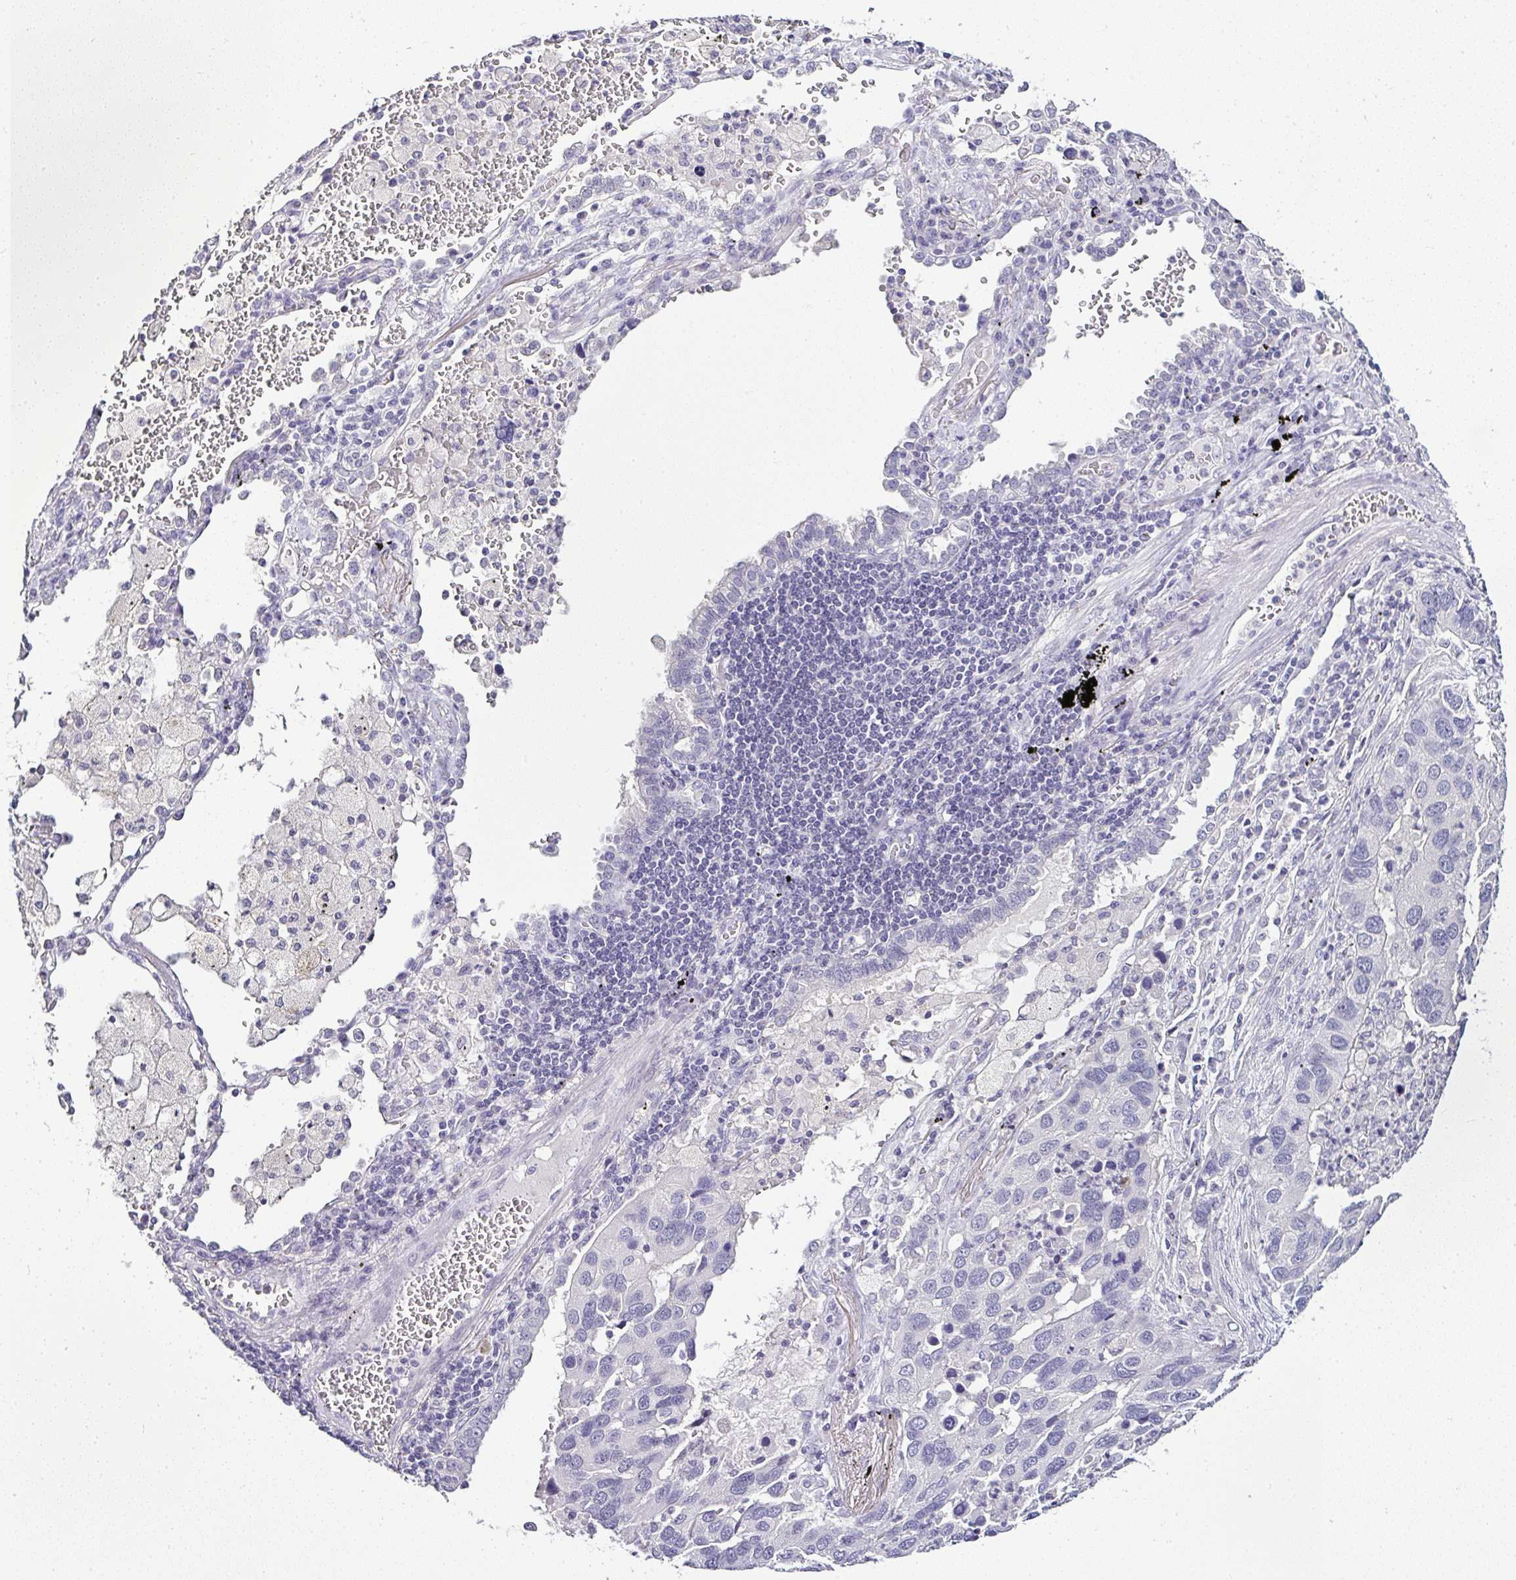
{"staining": {"intensity": "negative", "quantity": "none", "location": "none"}, "tissue": "lung cancer", "cell_type": "Tumor cells", "image_type": "cancer", "snomed": [{"axis": "morphology", "description": "Aneuploidy"}, {"axis": "morphology", "description": "Adenocarcinoma, NOS"}, {"axis": "topography", "description": "Lymph node"}, {"axis": "topography", "description": "Lung"}], "caption": "Tumor cells show no significant protein positivity in lung cancer (adenocarcinoma). (DAB (3,3'-diaminobenzidine) immunohistochemistry visualized using brightfield microscopy, high magnification).", "gene": "SERPINB3", "patient": {"sex": "female", "age": 74}}